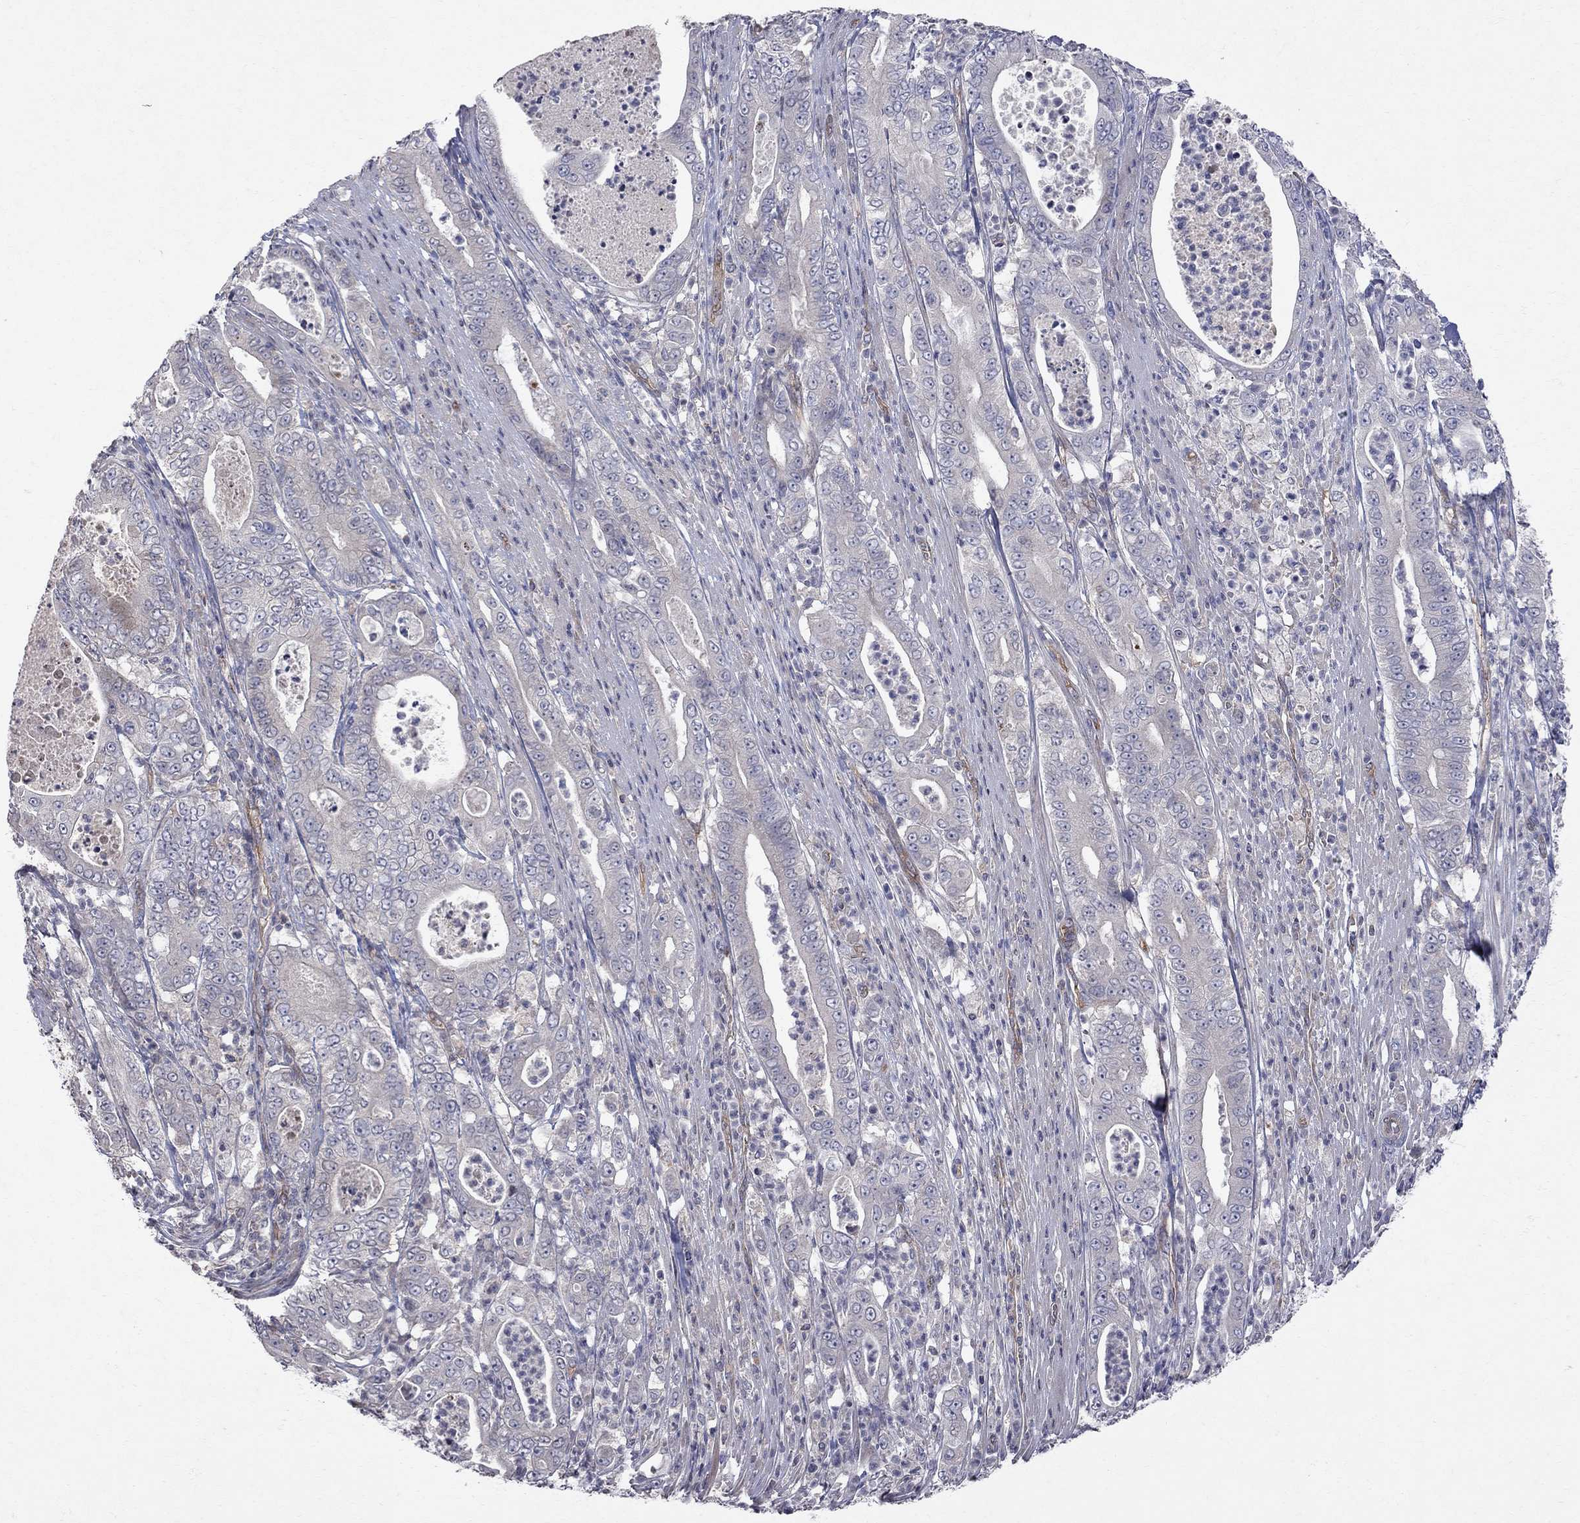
{"staining": {"intensity": "negative", "quantity": "none", "location": "none"}, "tissue": "pancreatic cancer", "cell_type": "Tumor cells", "image_type": "cancer", "snomed": [{"axis": "morphology", "description": "Adenocarcinoma, NOS"}, {"axis": "topography", "description": "Pancreas"}], "caption": "An immunohistochemistry histopathology image of adenocarcinoma (pancreatic) is shown. There is no staining in tumor cells of adenocarcinoma (pancreatic). (IHC, brightfield microscopy, high magnification).", "gene": "ABI3", "patient": {"sex": "male", "age": 71}}